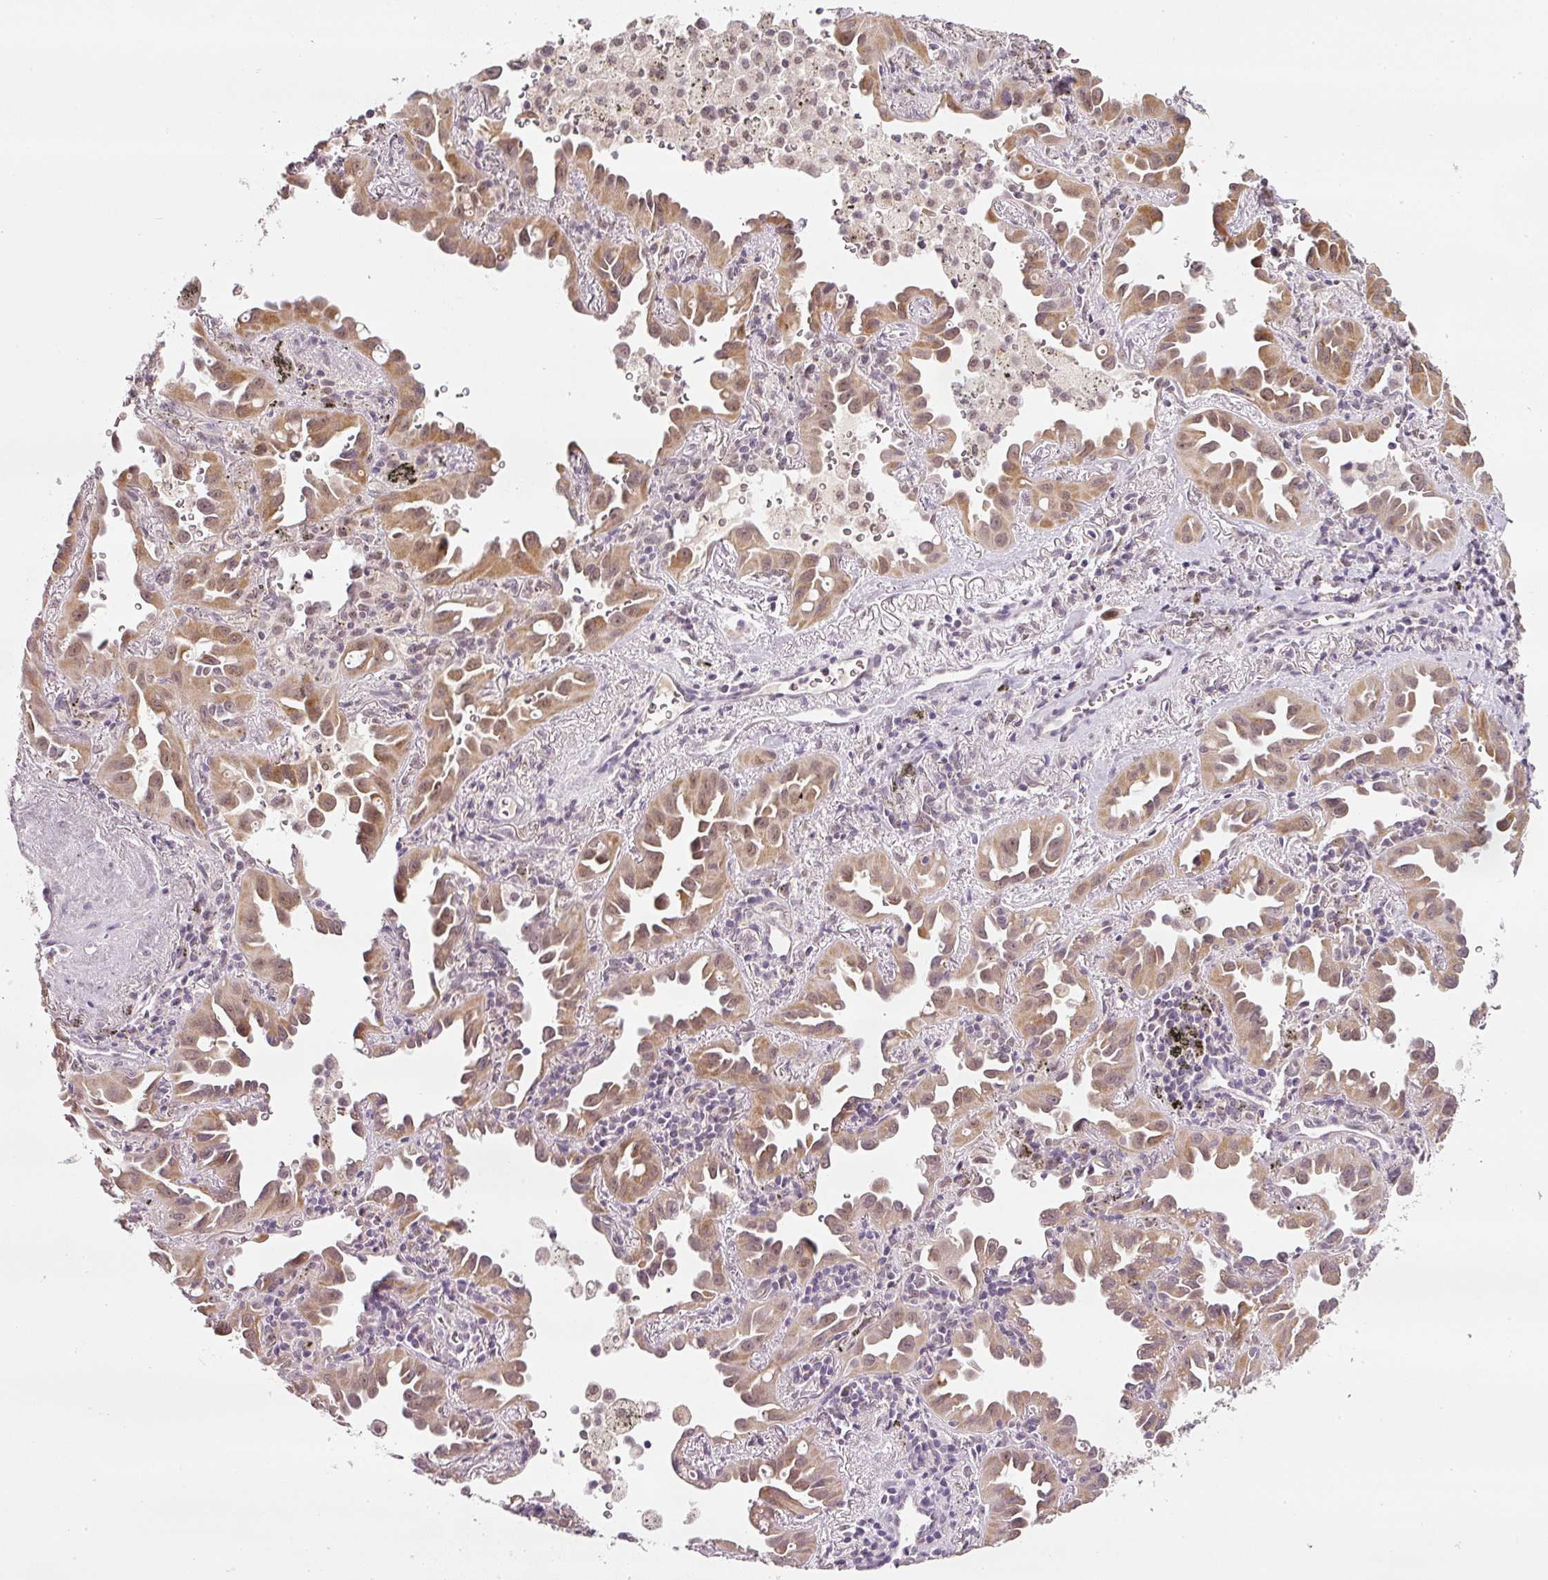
{"staining": {"intensity": "moderate", "quantity": ">75%", "location": "cytoplasmic/membranous,nuclear"}, "tissue": "lung cancer", "cell_type": "Tumor cells", "image_type": "cancer", "snomed": [{"axis": "morphology", "description": "Adenocarcinoma, NOS"}, {"axis": "topography", "description": "Lung"}], "caption": "Immunohistochemistry (IHC) of lung adenocarcinoma demonstrates medium levels of moderate cytoplasmic/membranous and nuclear expression in about >75% of tumor cells.", "gene": "FSTL3", "patient": {"sex": "male", "age": 68}}